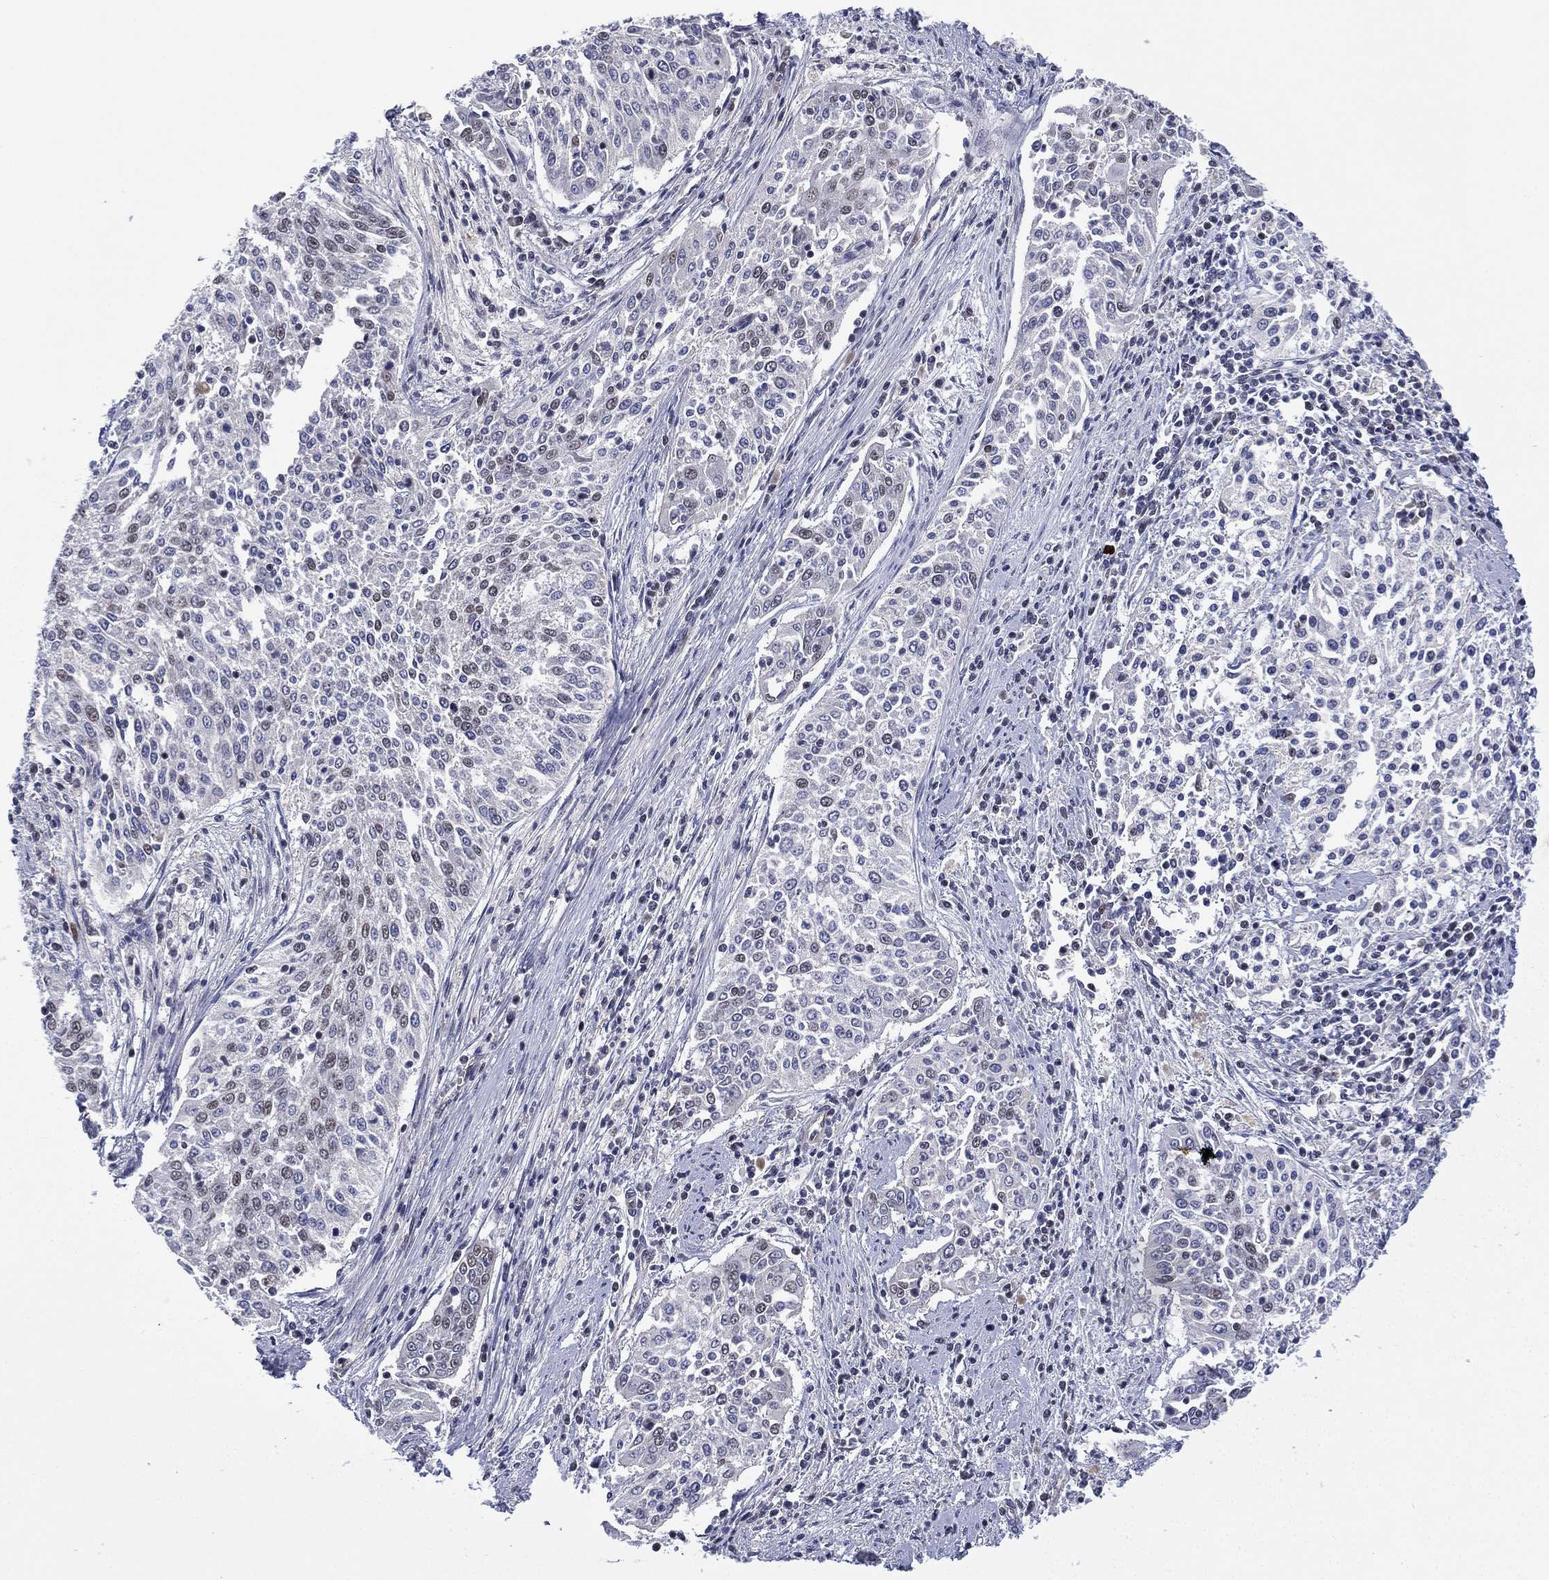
{"staining": {"intensity": "negative", "quantity": "none", "location": "none"}, "tissue": "cervical cancer", "cell_type": "Tumor cells", "image_type": "cancer", "snomed": [{"axis": "morphology", "description": "Squamous cell carcinoma, NOS"}, {"axis": "topography", "description": "Cervix"}], "caption": "IHC photomicrograph of neoplastic tissue: cervical cancer stained with DAB (3,3'-diaminobenzidine) shows no significant protein expression in tumor cells. The staining is performed using DAB (3,3'-diaminobenzidine) brown chromogen with nuclei counter-stained in using hematoxylin.", "gene": "GSE1", "patient": {"sex": "female", "age": 41}}